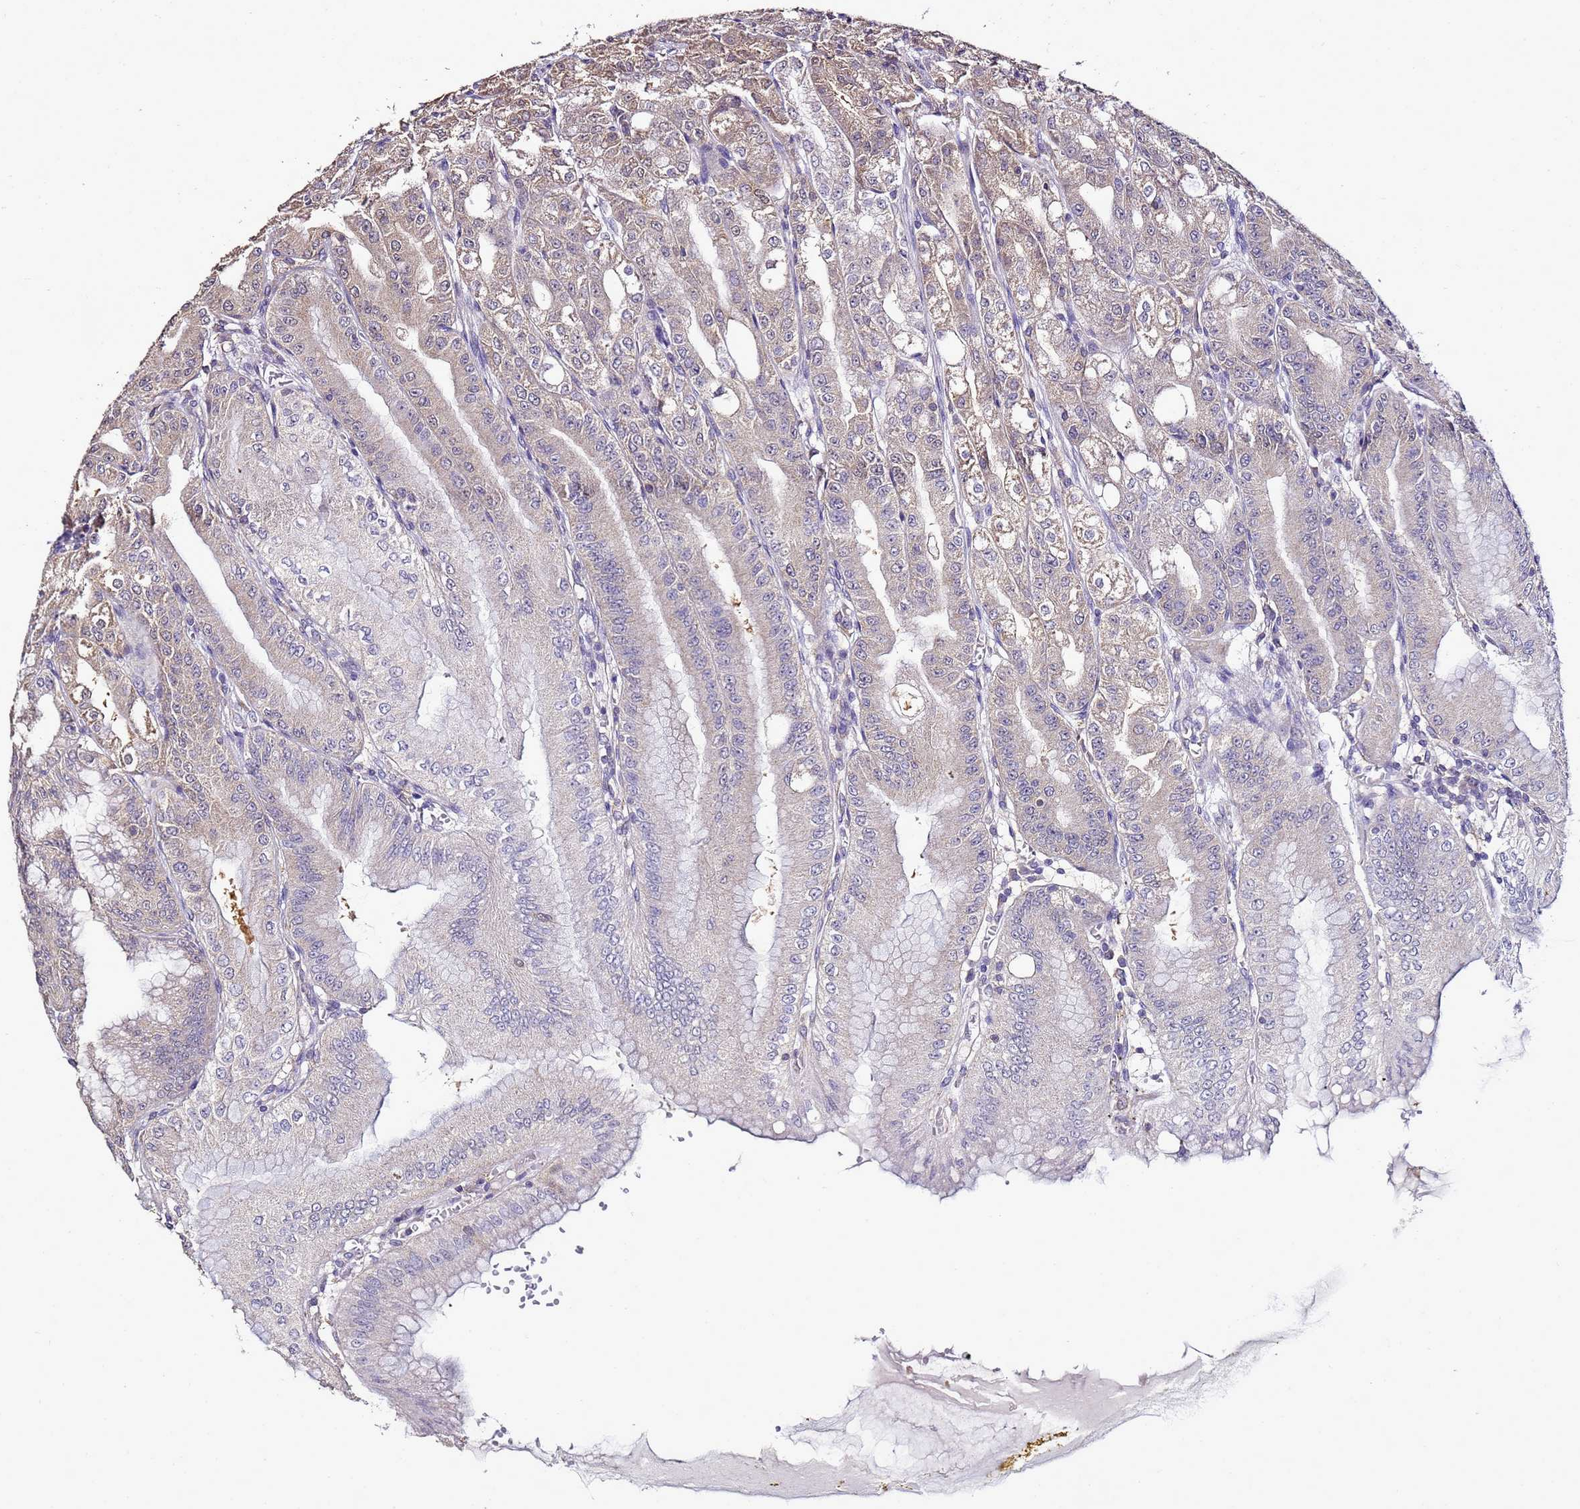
{"staining": {"intensity": "moderate", "quantity": "25%-75%", "location": "cytoplasmic/membranous"}, "tissue": "stomach", "cell_type": "Glandular cells", "image_type": "normal", "snomed": [{"axis": "morphology", "description": "Normal tissue, NOS"}, {"axis": "topography", "description": "Stomach, upper"}, {"axis": "topography", "description": "Stomach, lower"}], "caption": "Protein staining demonstrates moderate cytoplasmic/membranous positivity in about 25%-75% of glandular cells in unremarkable stomach. (brown staining indicates protein expression, while blue staining denotes nuclei).", "gene": "ENOPH1", "patient": {"sex": "male", "age": 71}}